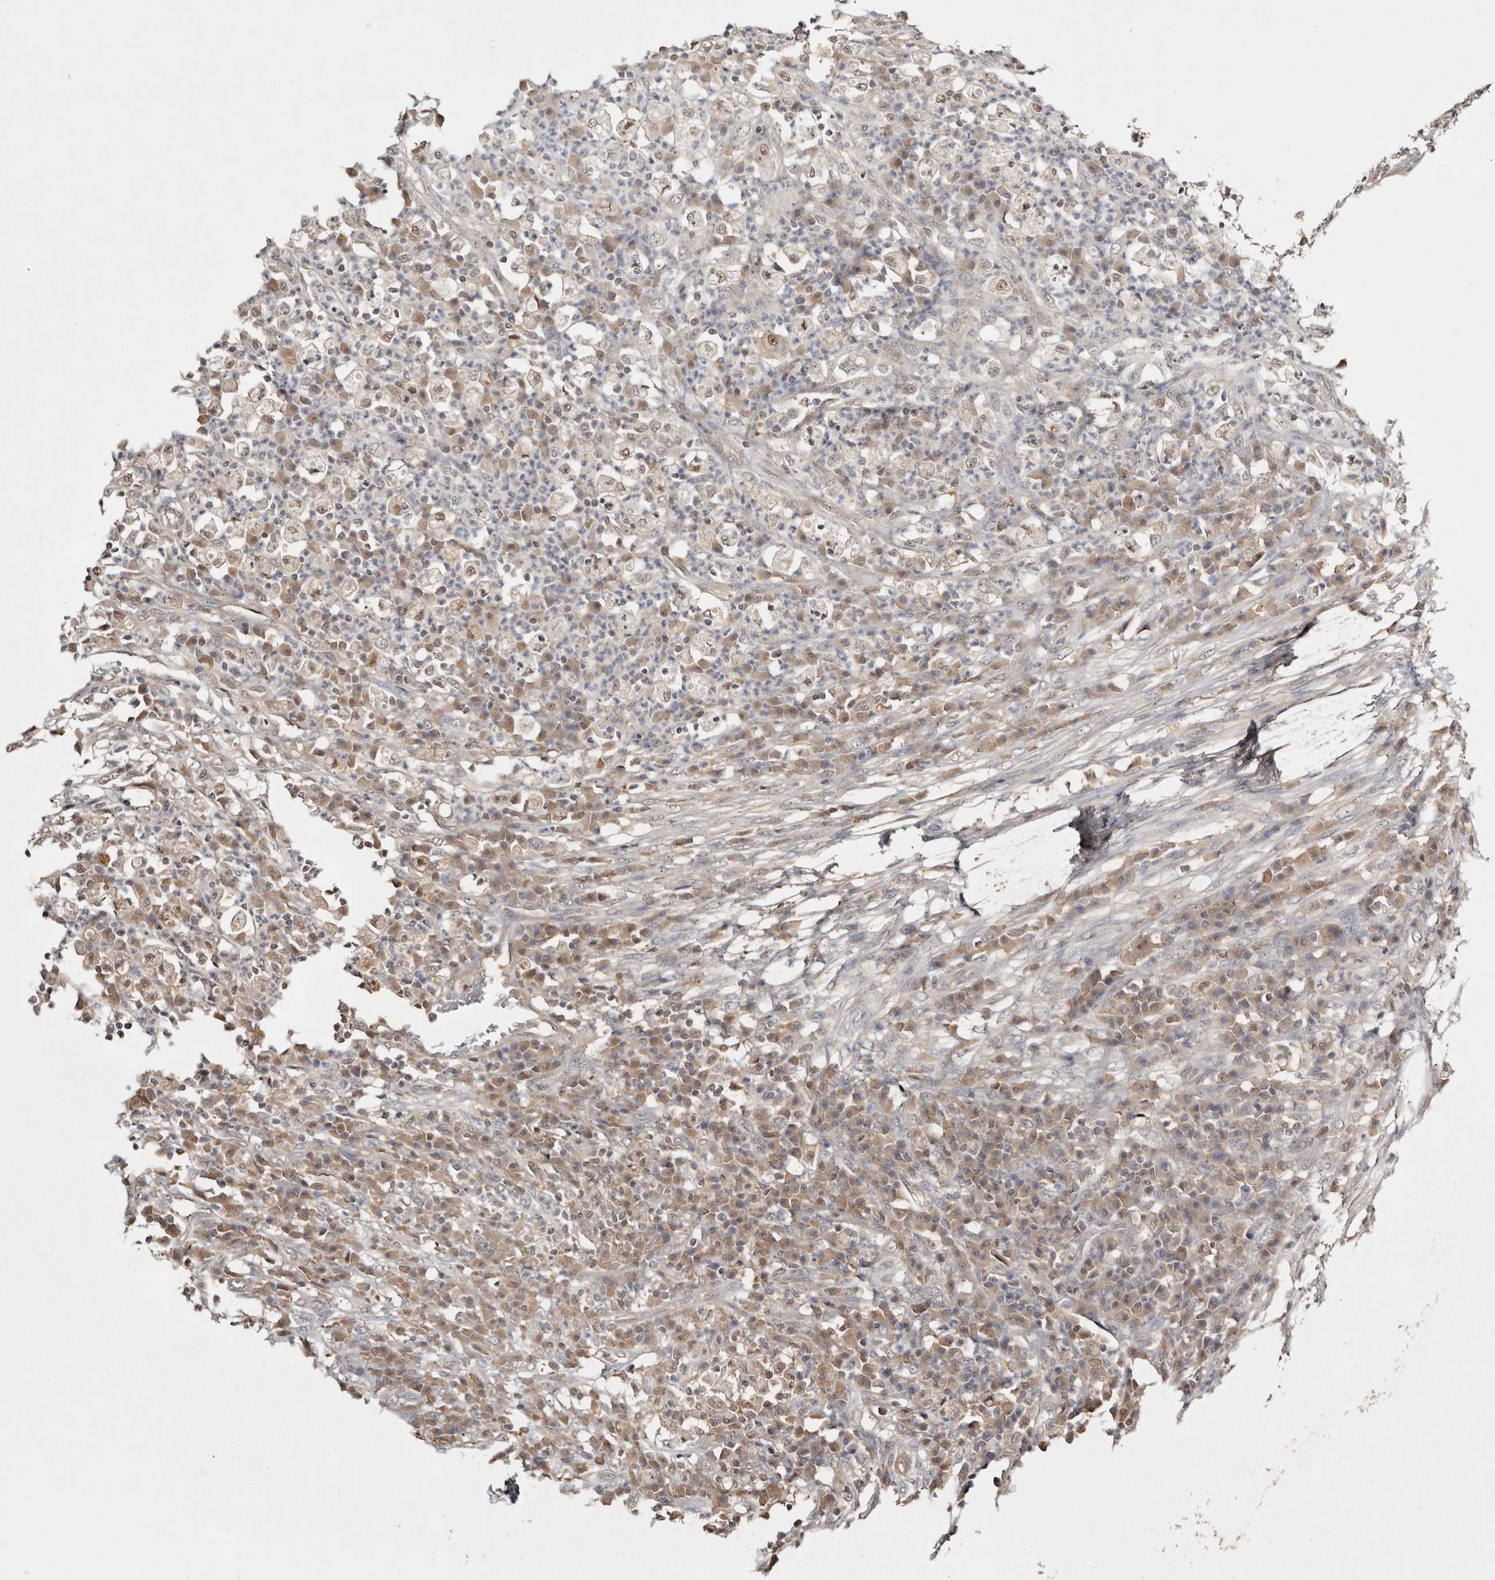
{"staining": {"intensity": "weak", "quantity": ">75%", "location": "nuclear"}, "tissue": "colorectal cancer", "cell_type": "Tumor cells", "image_type": "cancer", "snomed": [{"axis": "morphology", "description": "Adenocarcinoma, NOS"}, {"axis": "topography", "description": "Colon"}], "caption": "A low amount of weak nuclear staining is identified in about >75% of tumor cells in adenocarcinoma (colorectal) tissue. (Brightfield microscopy of DAB IHC at high magnification).", "gene": "PSMA5", "patient": {"sex": "male", "age": 83}}